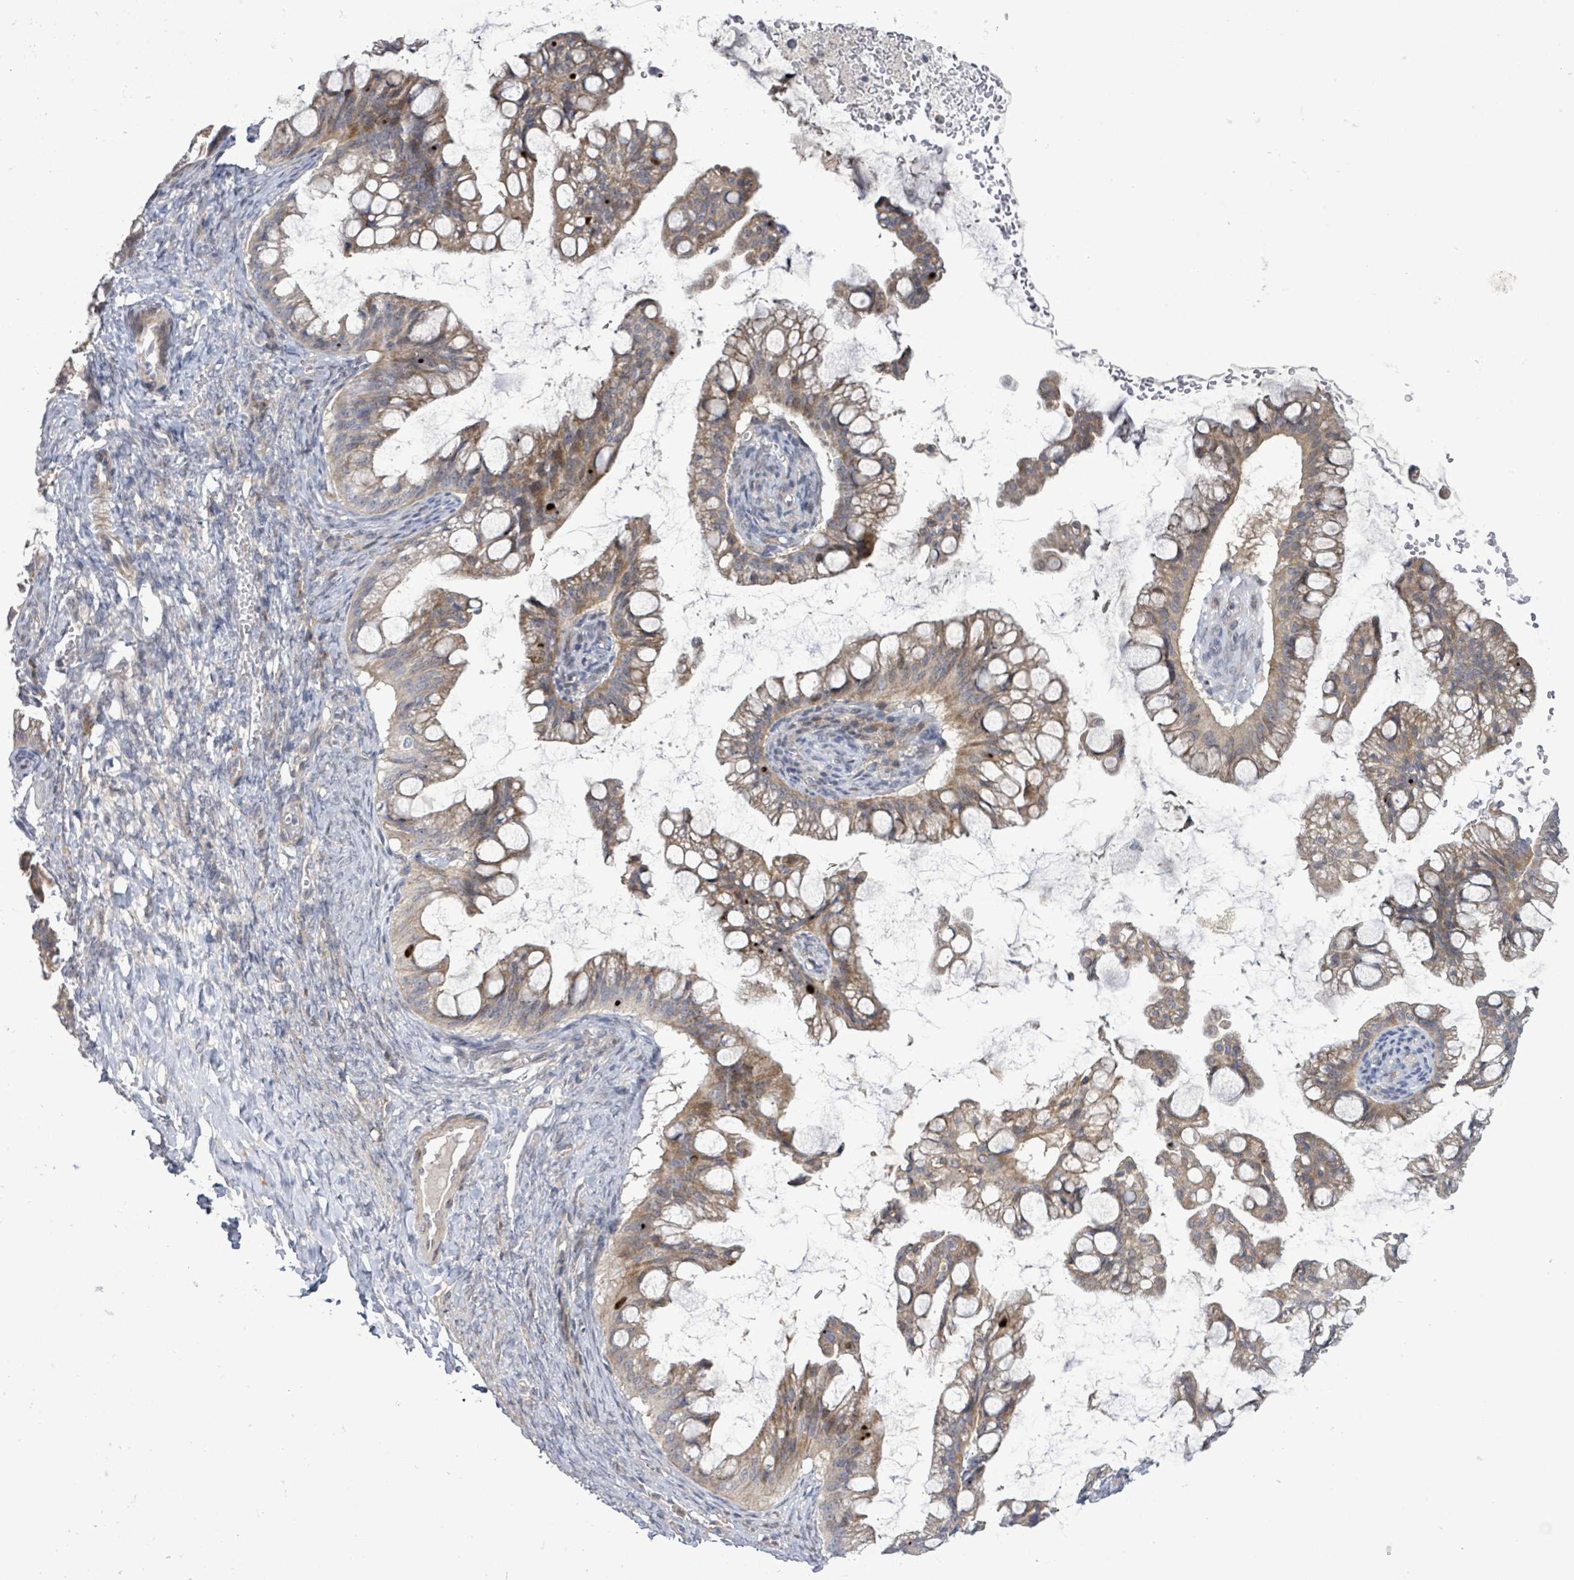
{"staining": {"intensity": "weak", "quantity": "25%-75%", "location": "cytoplasmic/membranous"}, "tissue": "ovarian cancer", "cell_type": "Tumor cells", "image_type": "cancer", "snomed": [{"axis": "morphology", "description": "Cystadenocarcinoma, mucinous, NOS"}, {"axis": "topography", "description": "Ovary"}], "caption": "Tumor cells reveal weak cytoplasmic/membranous expression in approximately 25%-75% of cells in mucinous cystadenocarcinoma (ovarian).", "gene": "SLIT3", "patient": {"sex": "female", "age": 73}}